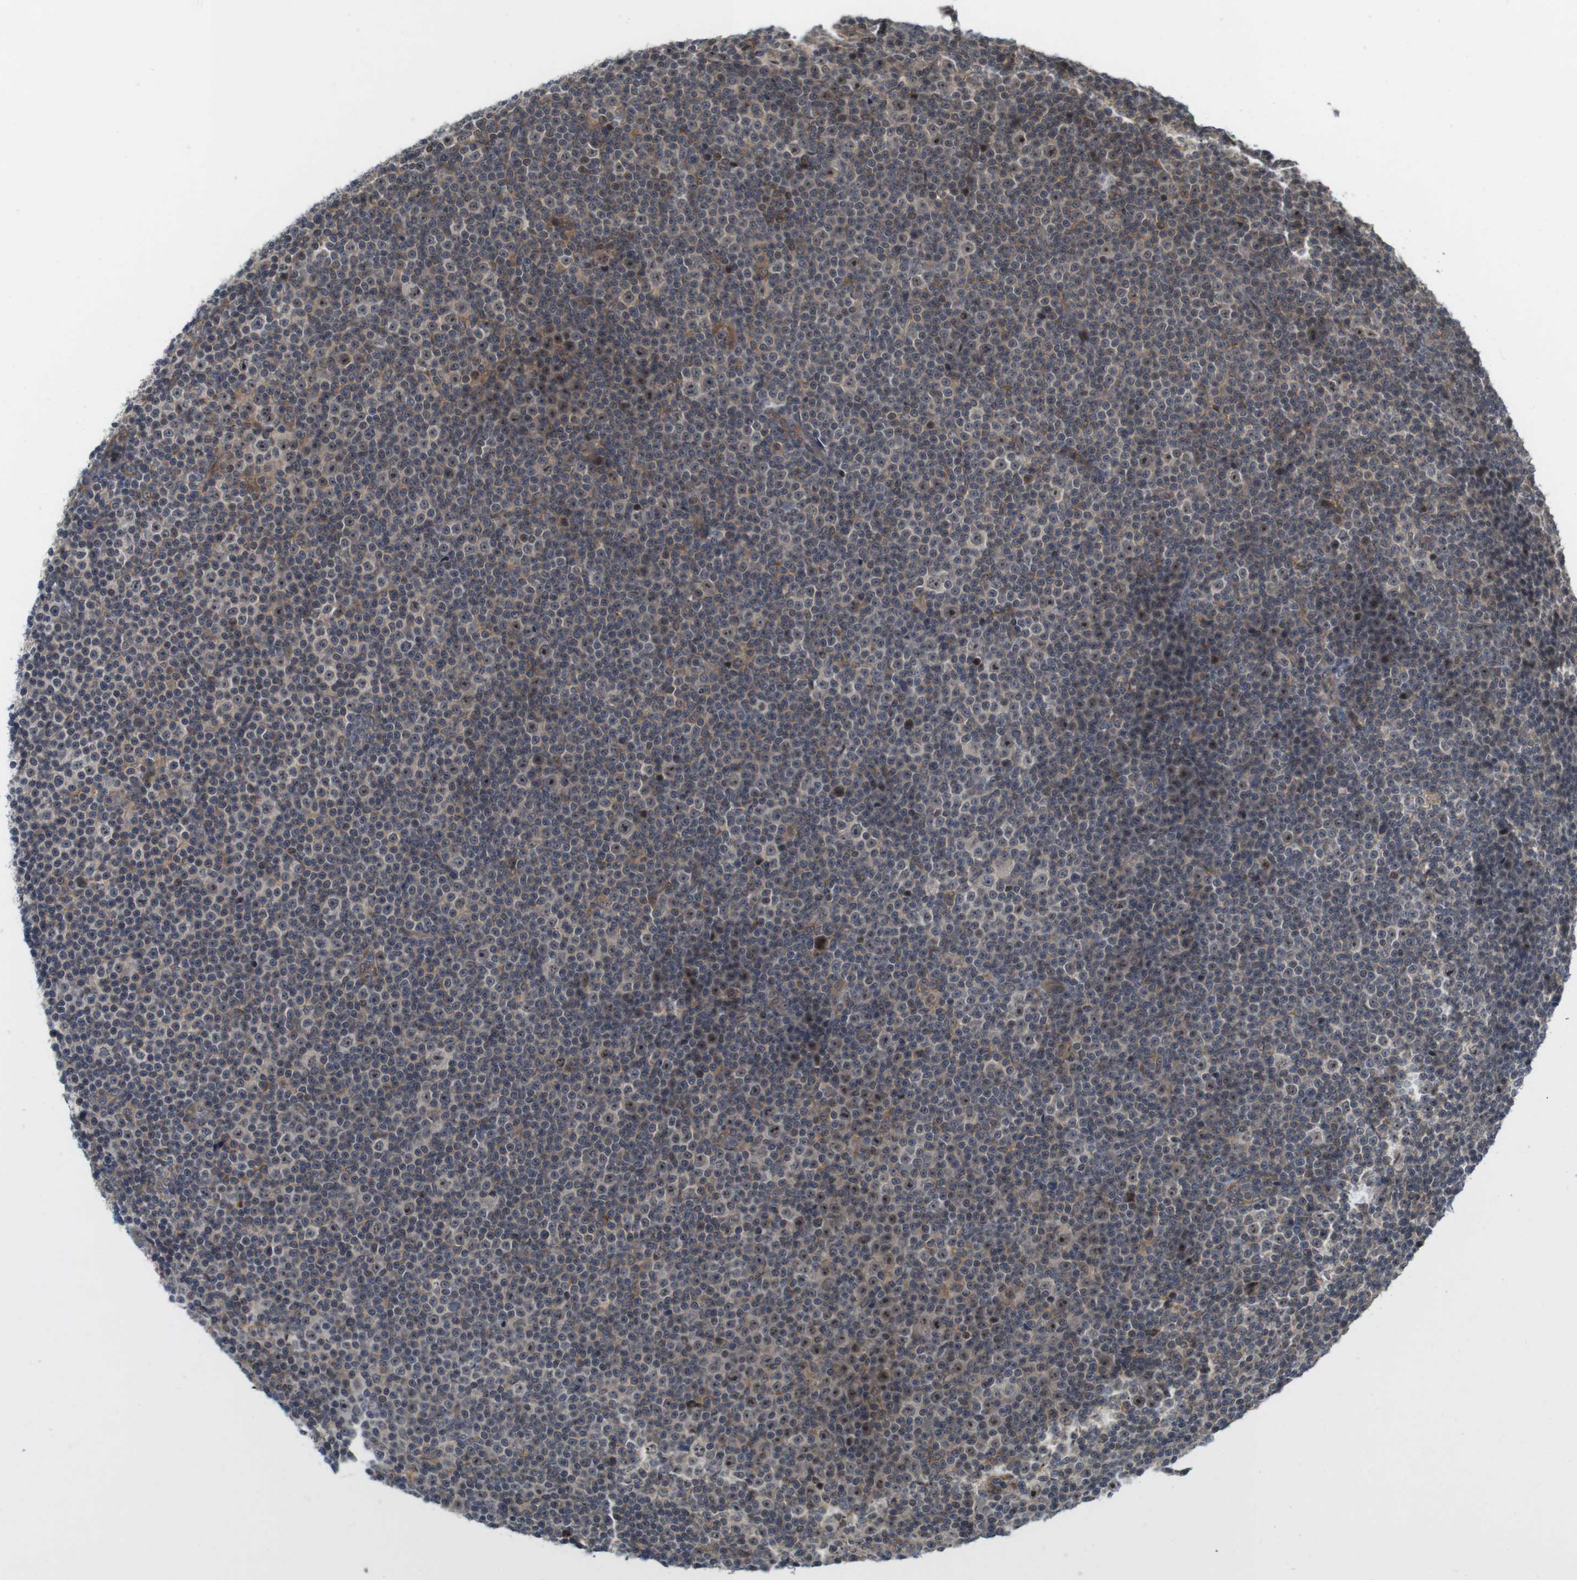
{"staining": {"intensity": "strong", "quantity": "<25%", "location": "nuclear"}, "tissue": "lymphoma", "cell_type": "Tumor cells", "image_type": "cancer", "snomed": [{"axis": "morphology", "description": "Malignant lymphoma, non-Hodgkin's type, Low grade"}, {"axis": "topography", "description": "Lymph node"}], "caption": "Immunohistochemical staining of human malignant lymphoma, non-Hodgkin's type (low-grade) displays medium levels of strong nuclear protein expression in approximately <25% of tumor cells.", "gene": "CC2D1A", "patient": {"sex": "female", "age": 67}}